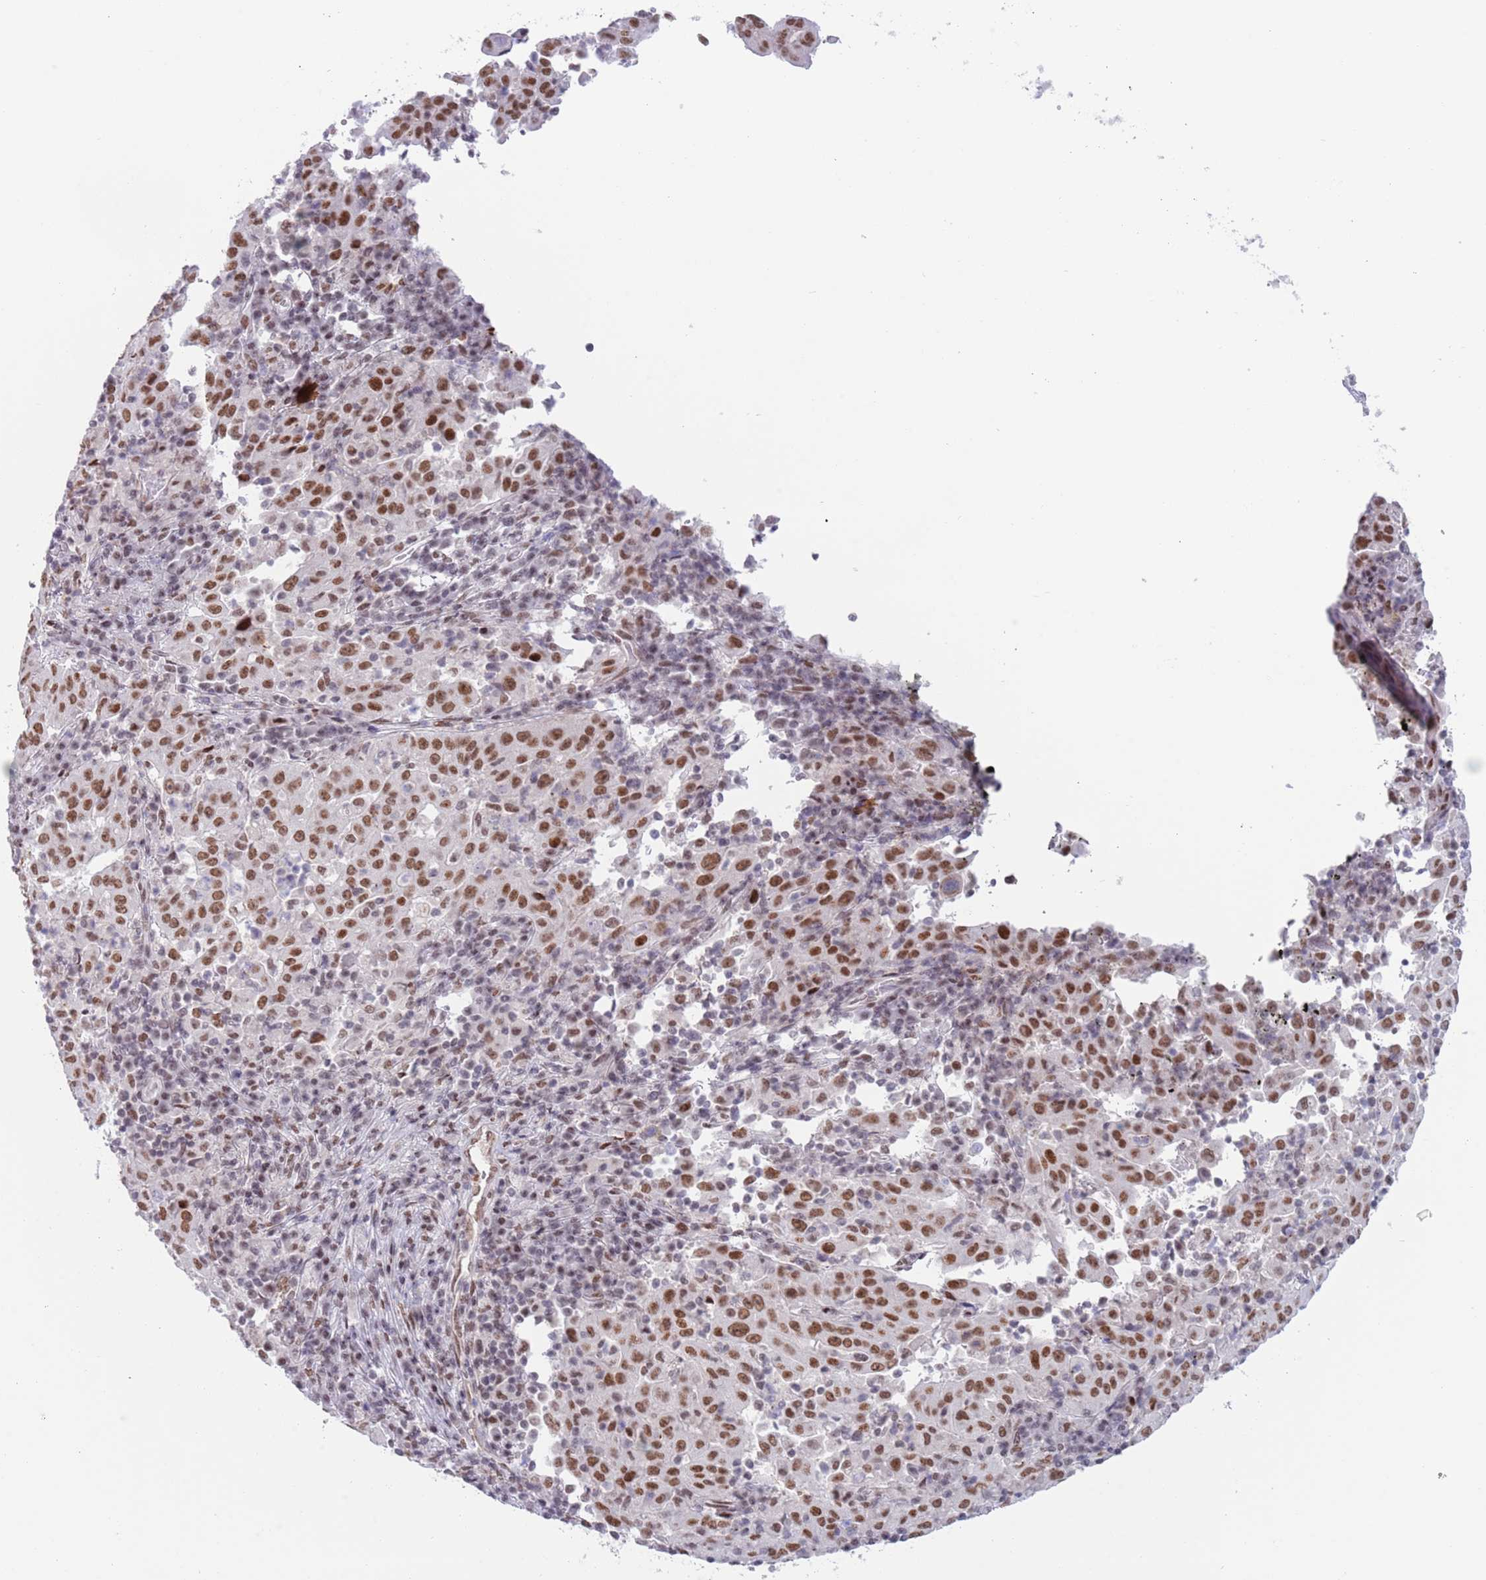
{"staining": {"intensity": "moderate", "quantity": ">75%", "location": "nuclear"}, "tissue": "pancreatic cancer", "cell_type": "Tumor cells", "image_type": "cancer", "snomed": [{"axis": "morphology", "description": "Adenocarcinoma, NOS"}, {"axis": "topography", "description": "Pancreas"}], "caption": "This is a histology image of immunohistochemistry (IHC) staining of pancreatic cancer (adenocarcinoma), which shows moderate expression in the nuclear of tumor cells.", "gene": "ZNF382", "patient": {"sex": "male", "age": 63}}